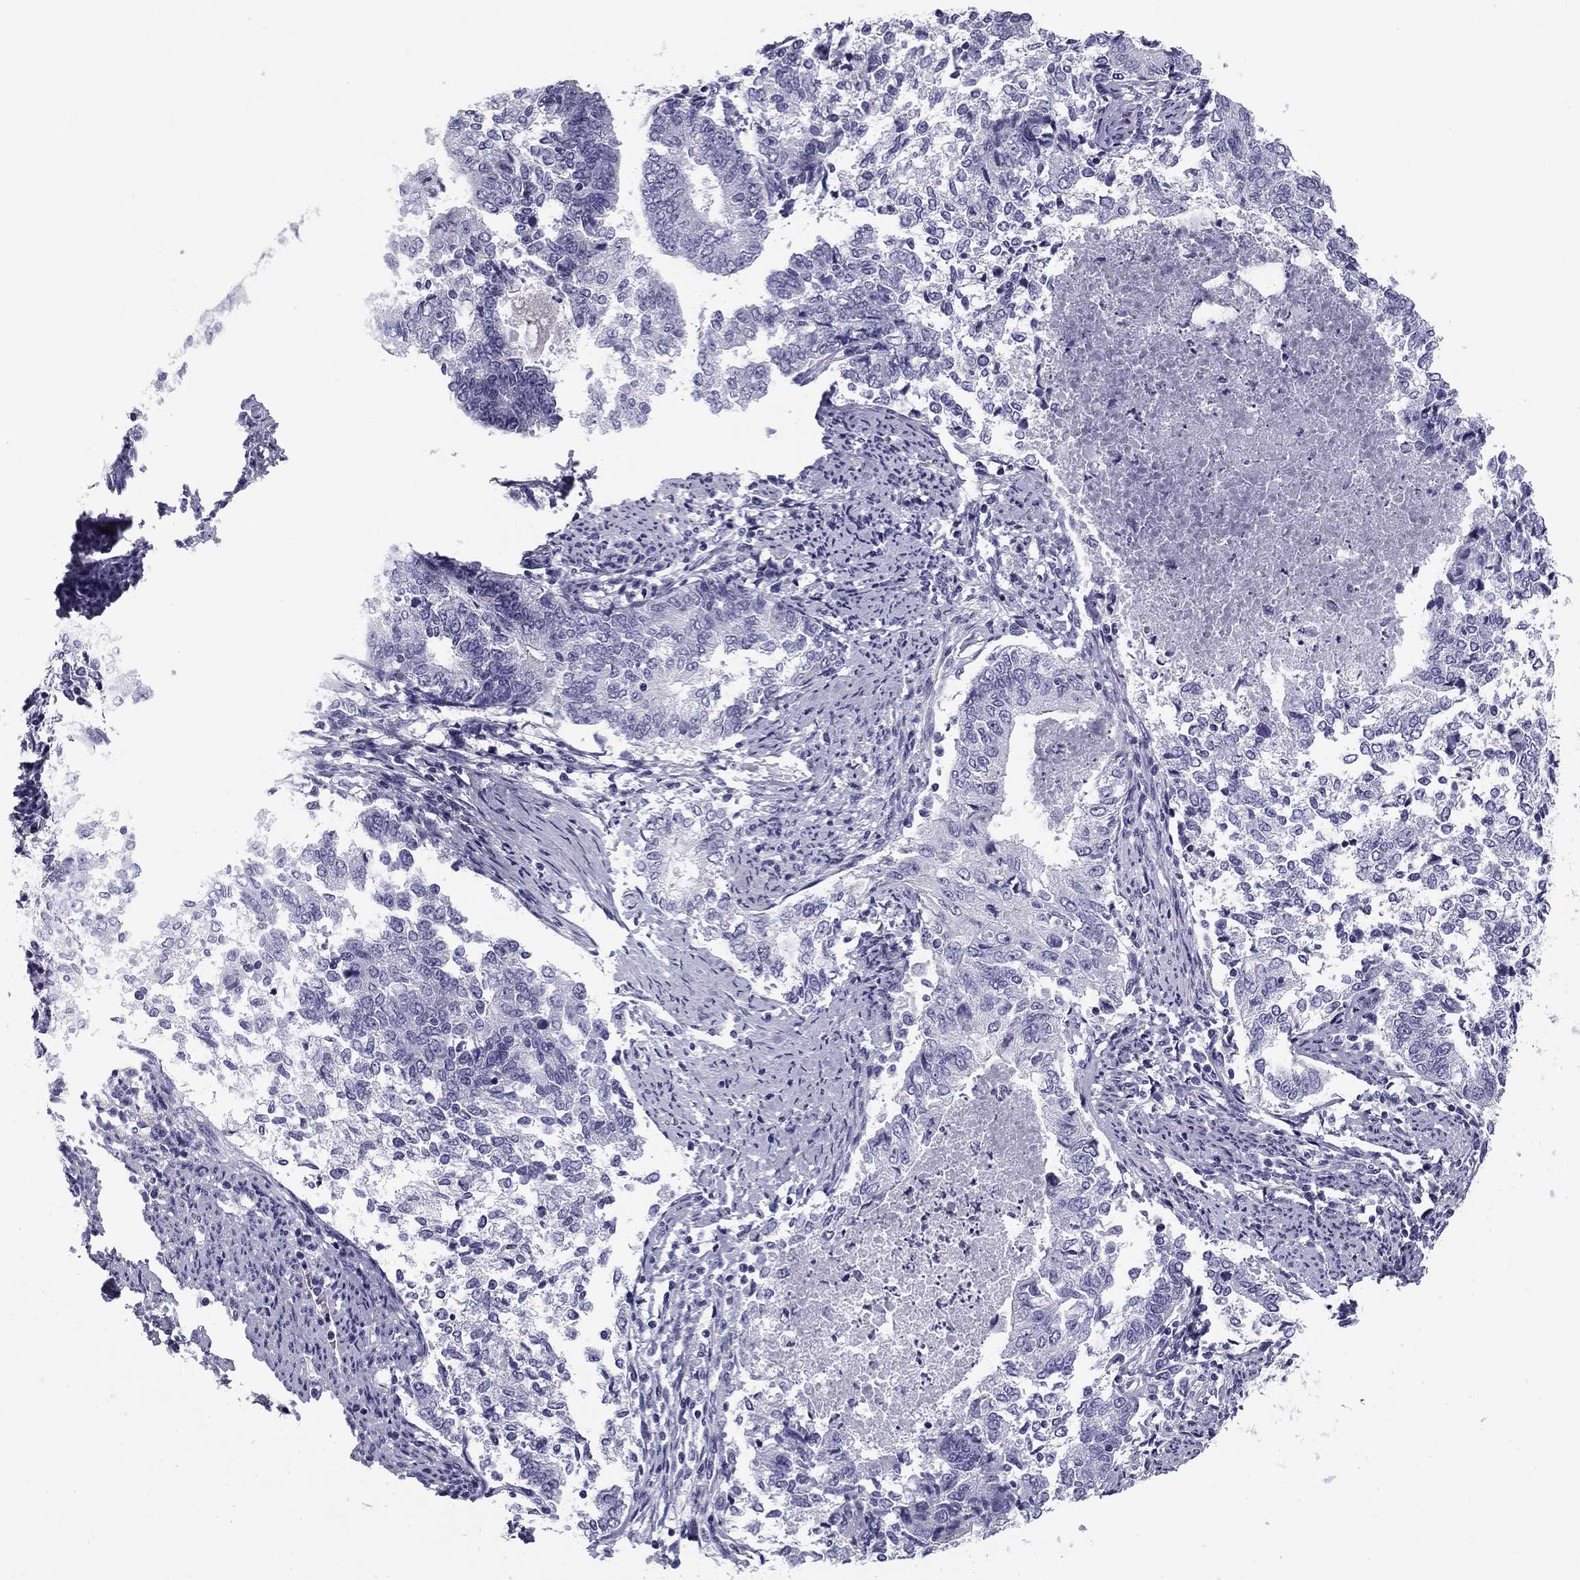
{"staining": {"intensity": "negative", "quantity": "none", "location": "none"}, "tissue": "endometrial cancer", "cell_type": "Tumor cells", "image_type": "cancer", "snomed": [{"axis": "morphology", "description": "Adenocarcinoma, NOS"}, {"axis": "topography", "description": "Endometrium"}], "caption": "A histopathology image of human endometrial adenocarcinoma is negative for staining in tumor cells. Nuclei are stained in blue.", "gene": "FLNC", "patient": {"sex": "female", "age": 65}}